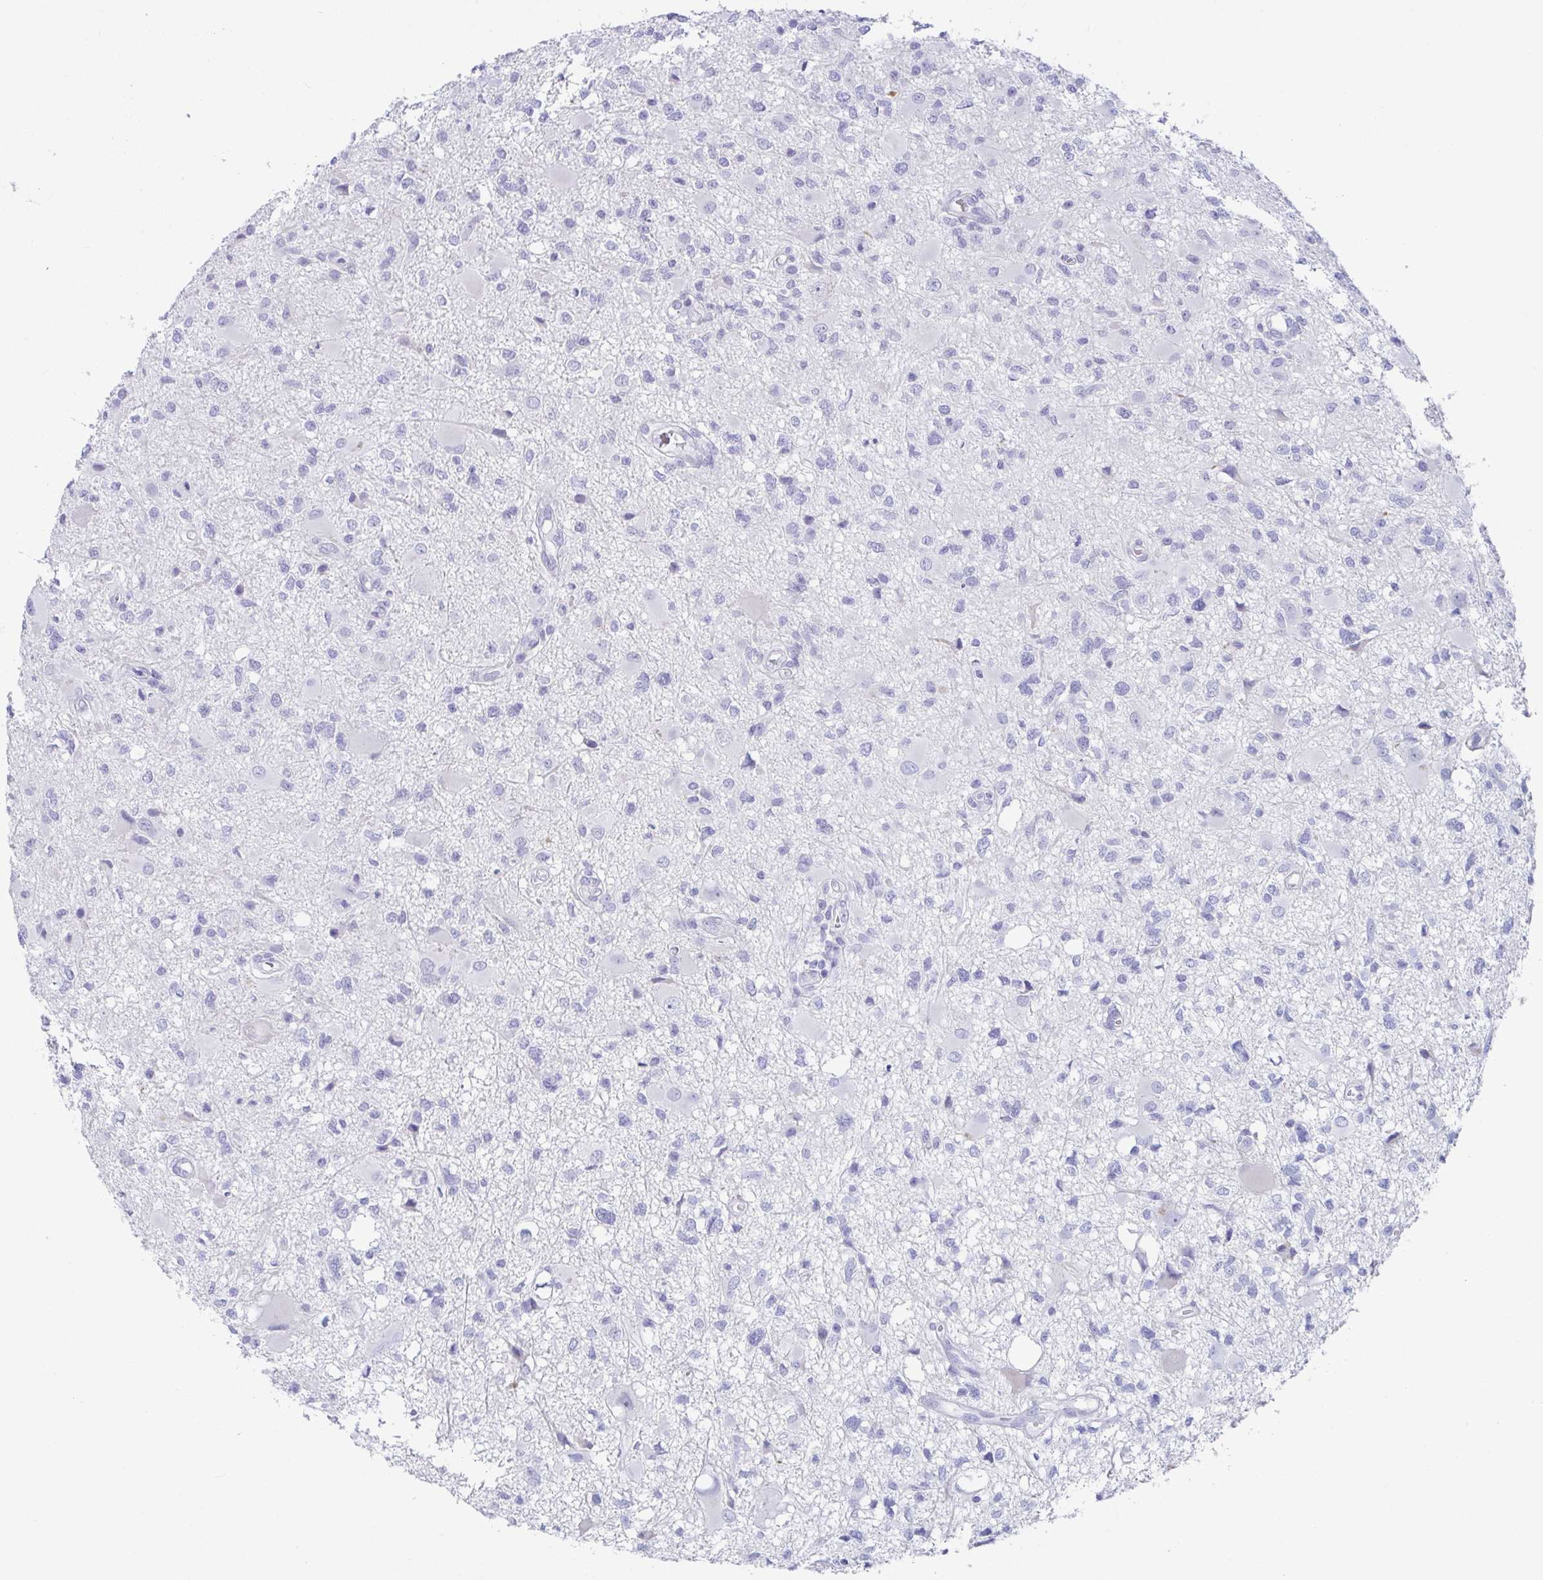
{"staining": {"intensity": "negative", "quantity": "none", "location": "none"}, "tissue": "glioma", "cell_type": "Tumor cells", "image_type": "cancer", "snomed": [{"axis": "morphology", "description": "Glioma, malignant, High grade"}, {"axis": "topography", "description": "Brain"}], "caption": "Tumor cells show no significant positivity in glioma.", "gene": "PLA2G1B", "patient": {"sex": "male", "age": 54}}